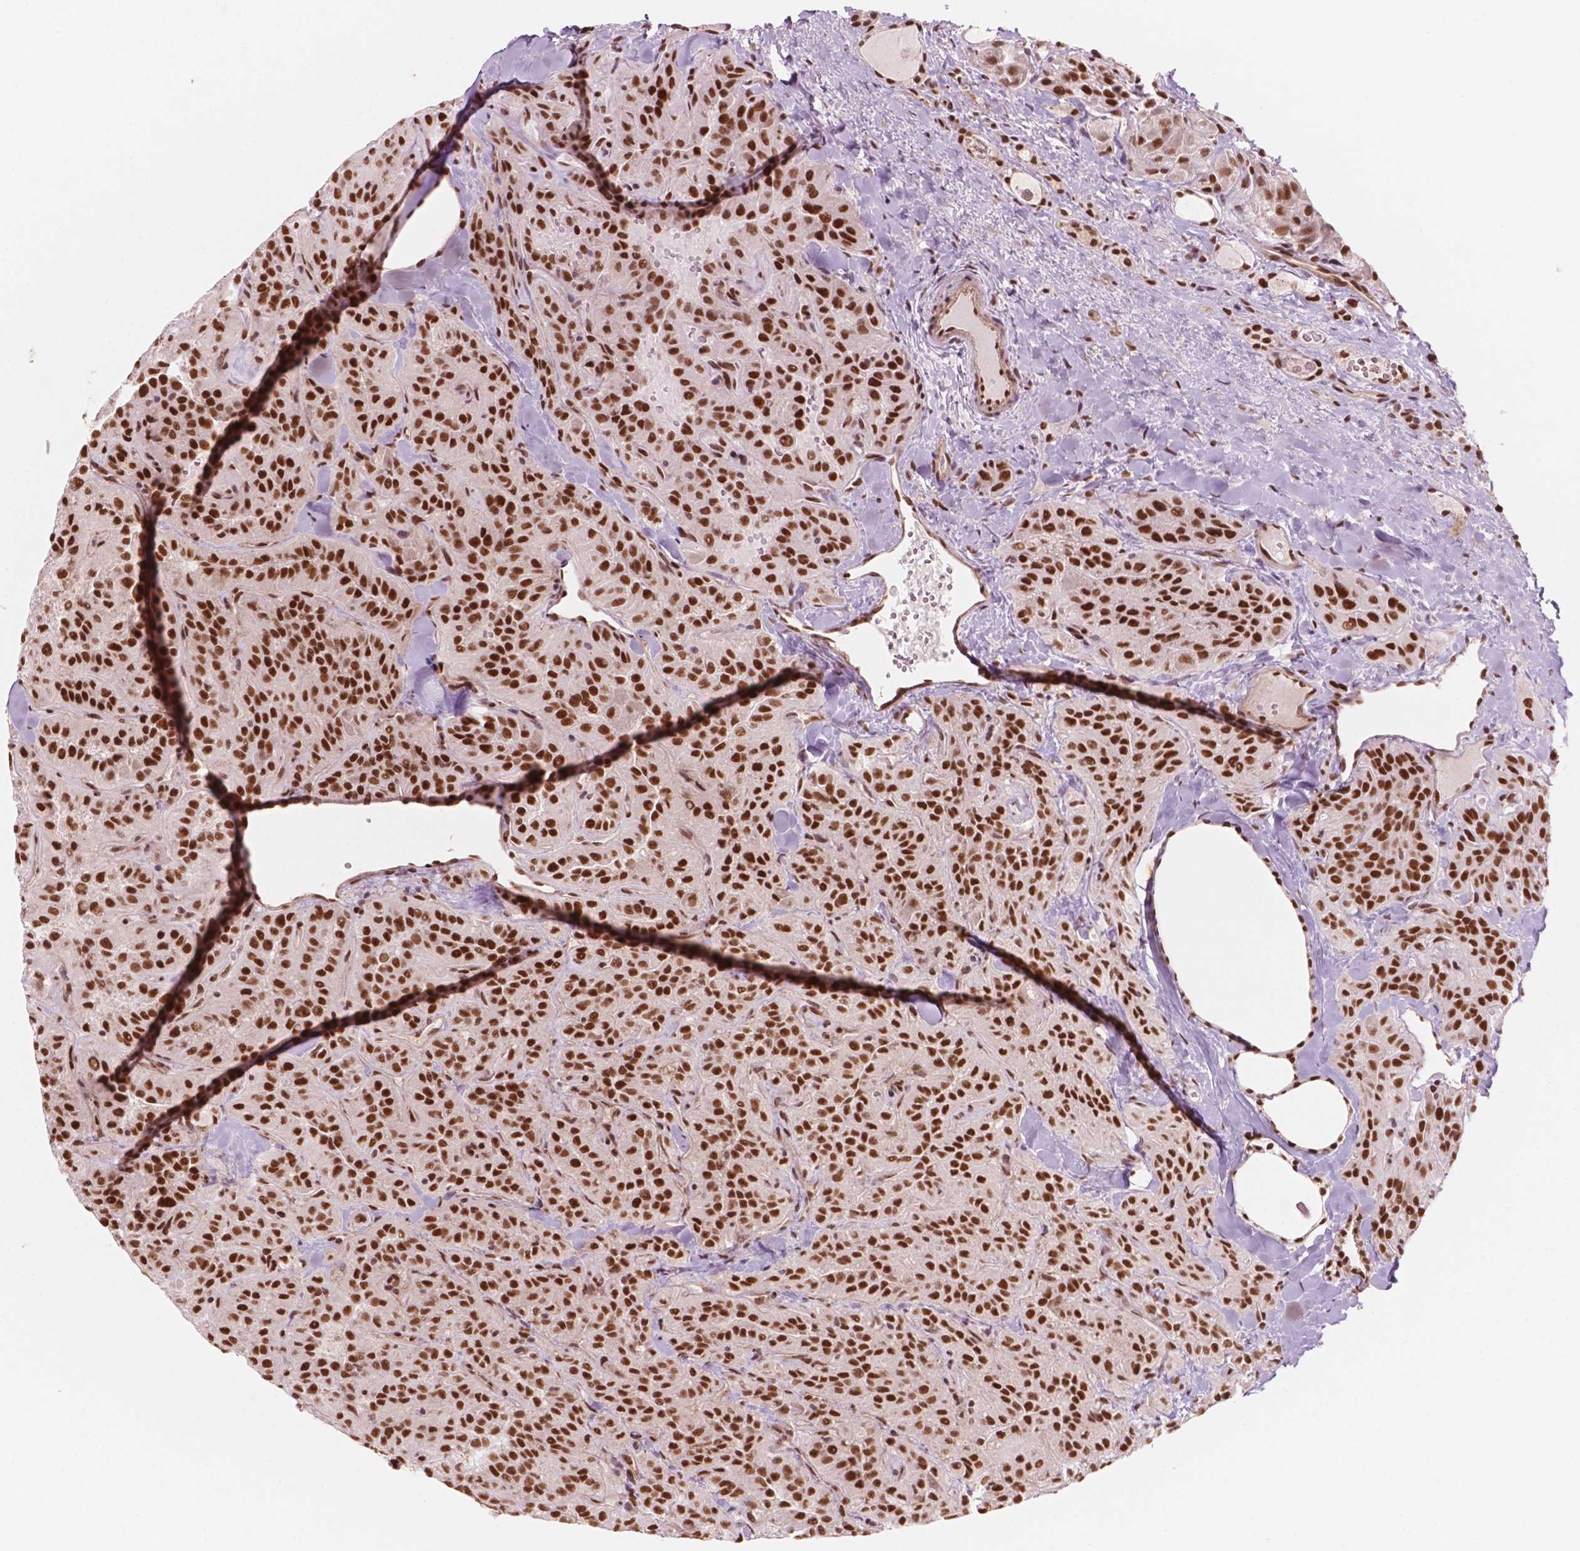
{"staining": {"intensity": "strong", "quantity": ">75%", "location": "nuclear"}, "tissue": "thyroid cancer", "cell_type": "Tumor cells", "image_type": "cancer", "snomed": [{"axis": "morphology", "description": "Papillary adenocarcinoma, NOS"}, {"axis": "topography", "description": "Thyroid gland"}], "caption": "Immunohistochemistry staining of thyroid cancer (papillary adenocarcinoma), which shows high levels of strong nuclear expression in approximately >75% of tumor cells indicating strong nuclear protein positivity. The staining was performed using DAB (3,3'-diaminobenzidine) (brown) for protein detection and nuclei were counterstained in hematoxylin (blue).", "gene": "GTF3C5", "patient": {"sex": "female", "age": 45}}